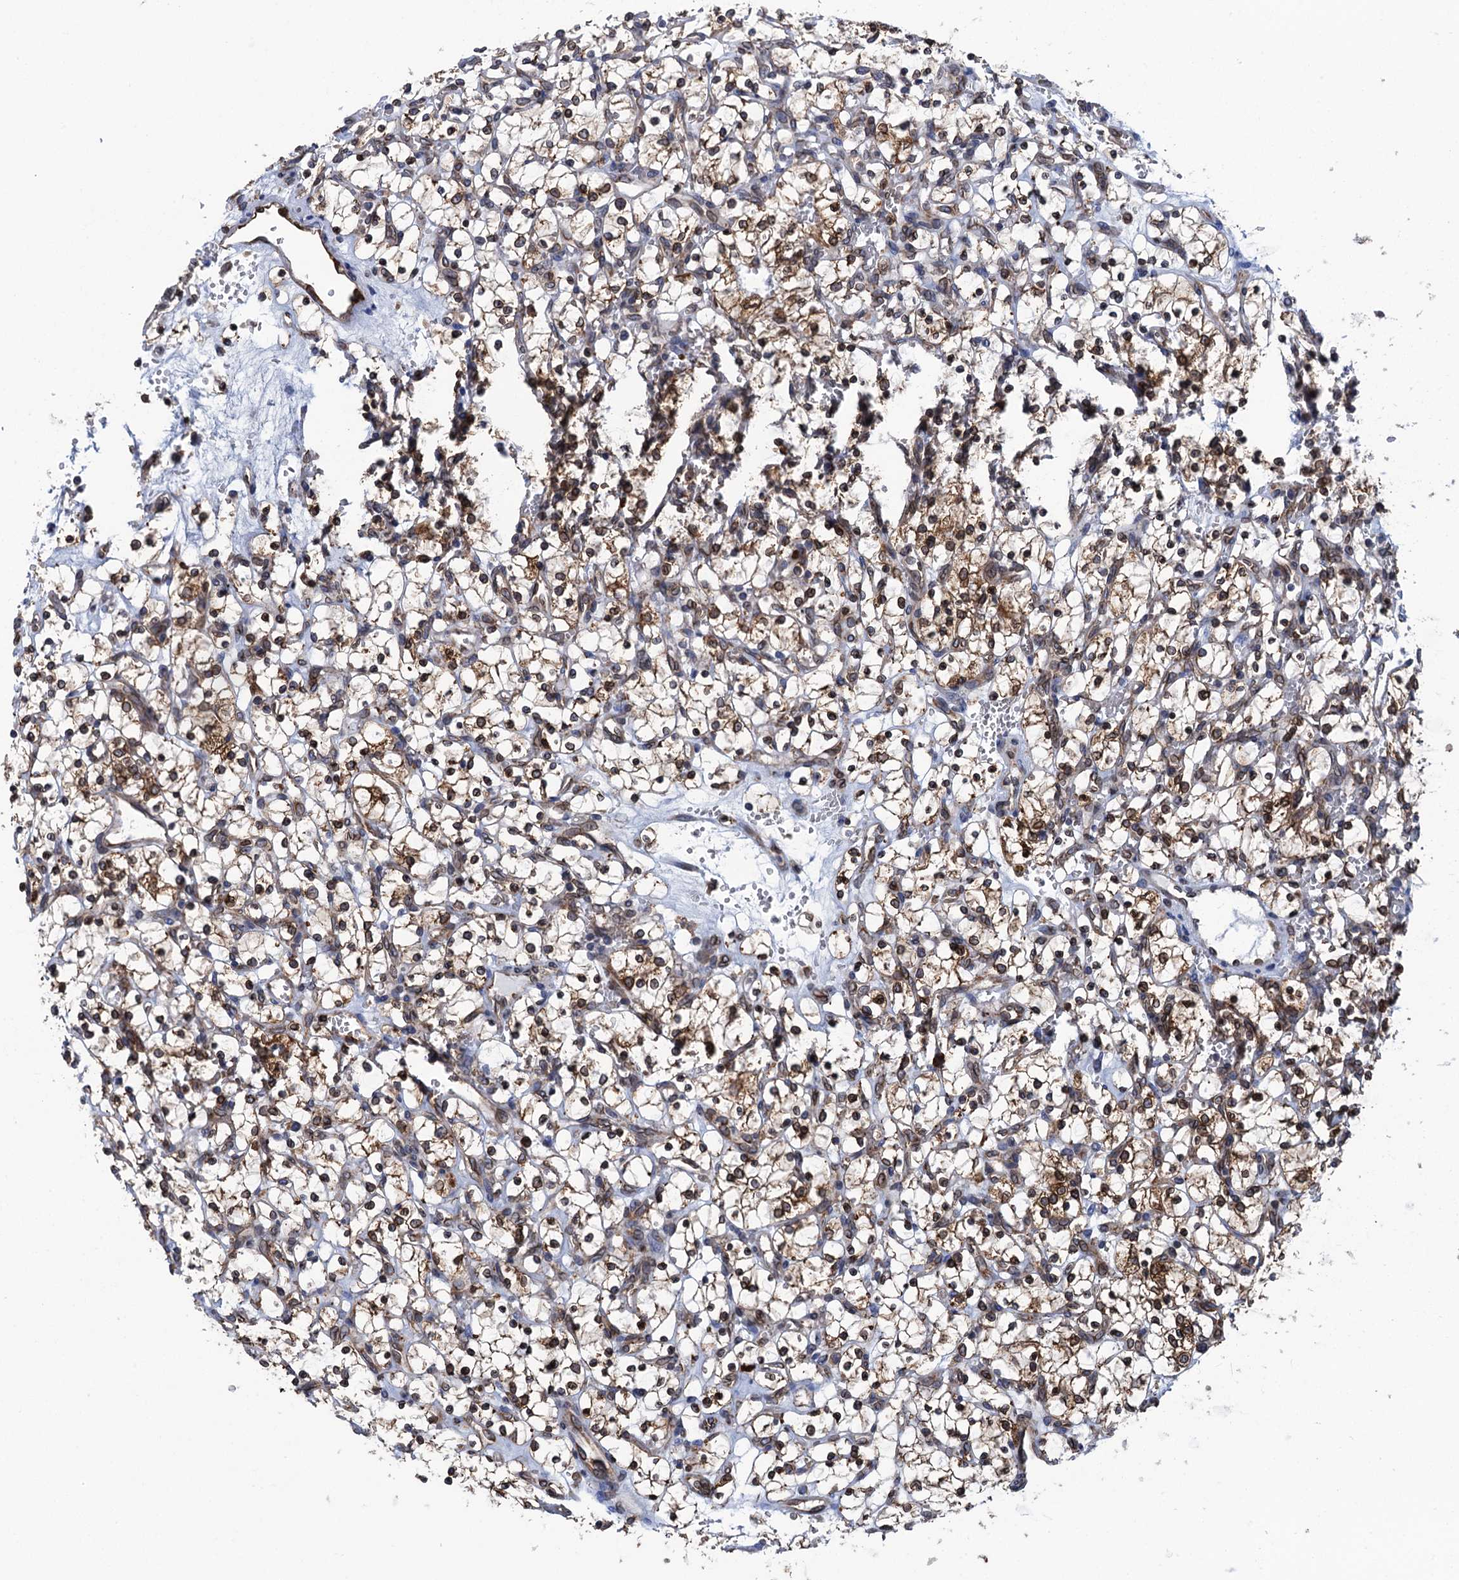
{"staining": {"intensity": "moderate", "quantity": "<25%", "location": "cytoplasmic/membranous"}, "tissue": "renal cancer", "cell_type": "Tumor cells", "image_type": "cancer", "snomed": [{"axis": "morphology", "description": "Adenocarcinoma, NOS"}, {"axis": "topography", "description": "Kidney"}], "caption": "IHC (DAB) staining of adenocarcinoma (renal) exhibits moderate cytoplasmic/membranous protein expression in approximately <25% of tumor cells.", "gene": "TMEM205", "patient": {"sex": "female", "age": 69}}